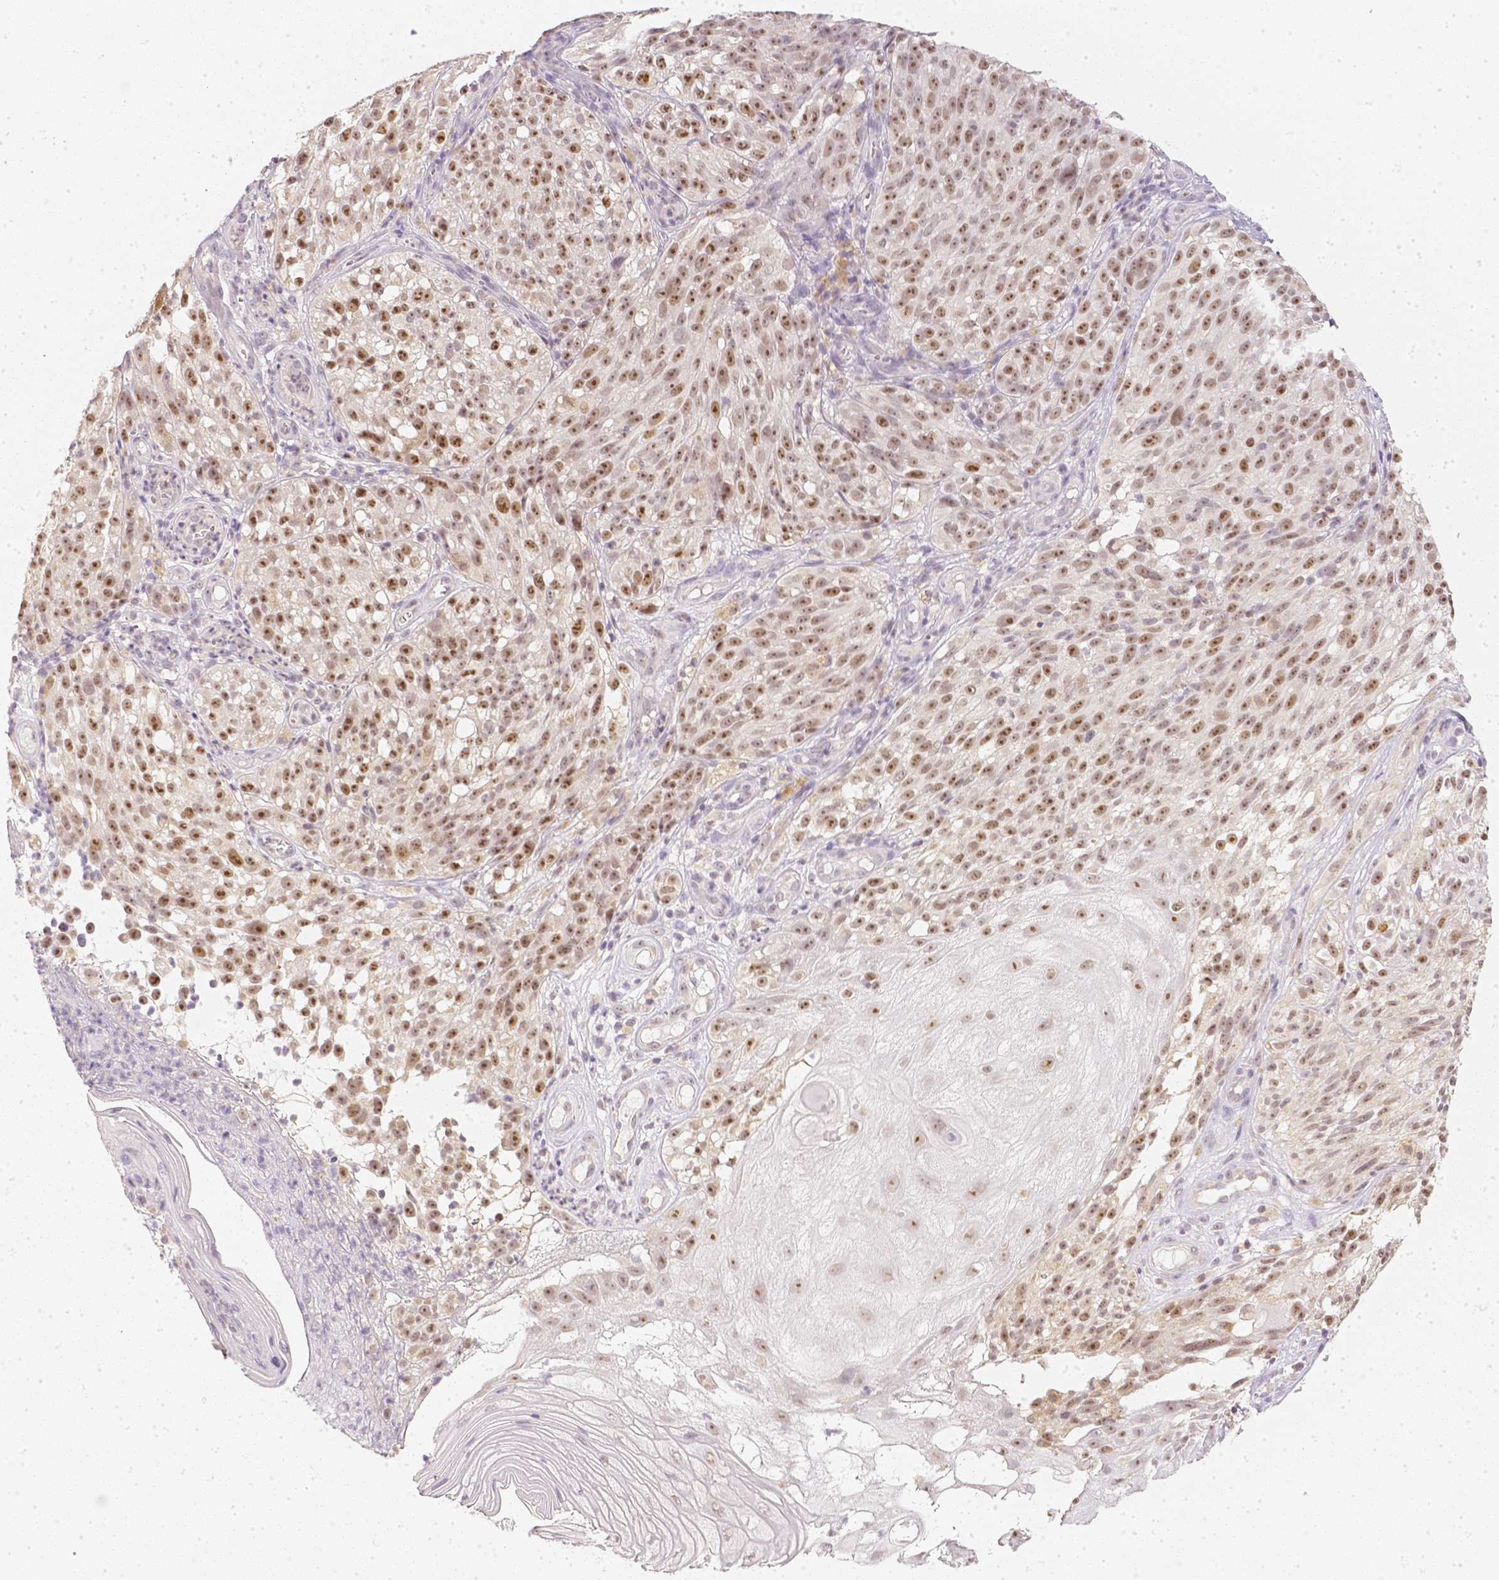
{"staining": {"intensity": "moderate", "quantity": ">75%", "location": "nuclear"}, "tissue": "melanoma", "cell_type": "Tumor cells", "image_type": "cancer", "snomed": [{"axis": "morphology", "description": "Malignant melanoma, NOS"}, {"axis": "topography", "description": "Skin"}], "caption": "Protein analysis of melanoma tissue demonstrates moderate nuclear expression in about >75% of tumor cells. The staining was performed using DAB (3,3'-diaminobenzidine), with brown indicating positive protein expression. Nuclei are stained blue with hematoxylin.", "gene": "NVL", "patient": {"sex": "female", "age": 85}}